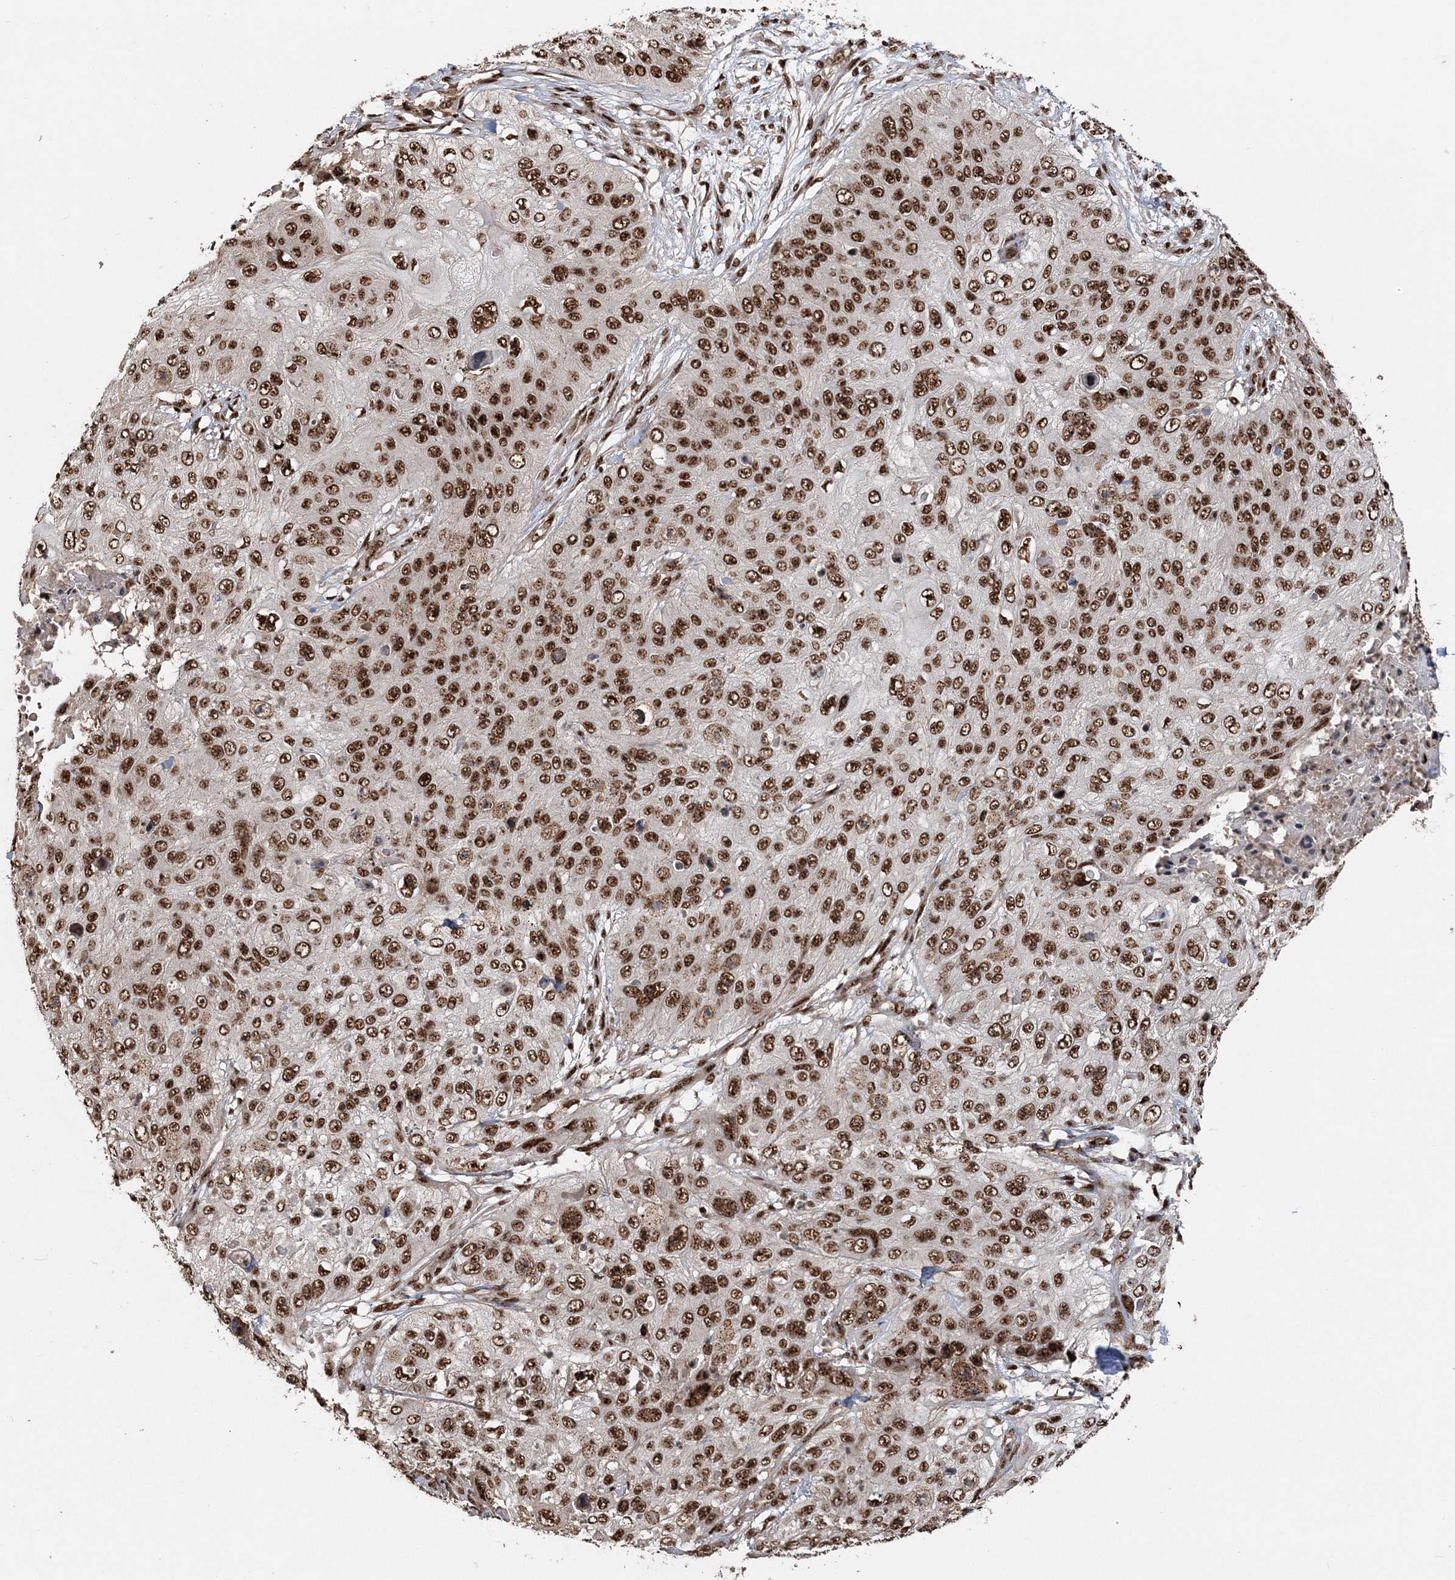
{"staining": {"intensity": "strong", "quantity": ">75%", "location": "nuclear"}, "tissue": "skin cancer", "cell_type": "Tumor cells", "image_type": "cancer", "snomed": [{"axis": "morphology", "description": "Squamous cell carcinoma, NOS"}, {"axis": "topography", "description": "Skin"}], "caption": "An image of skin cancer stained for a protein reveals strong nuclear brown staining in tumor cells.", "gene": "EXOSC8", "patient": {"sex": "female", "age": 80}}